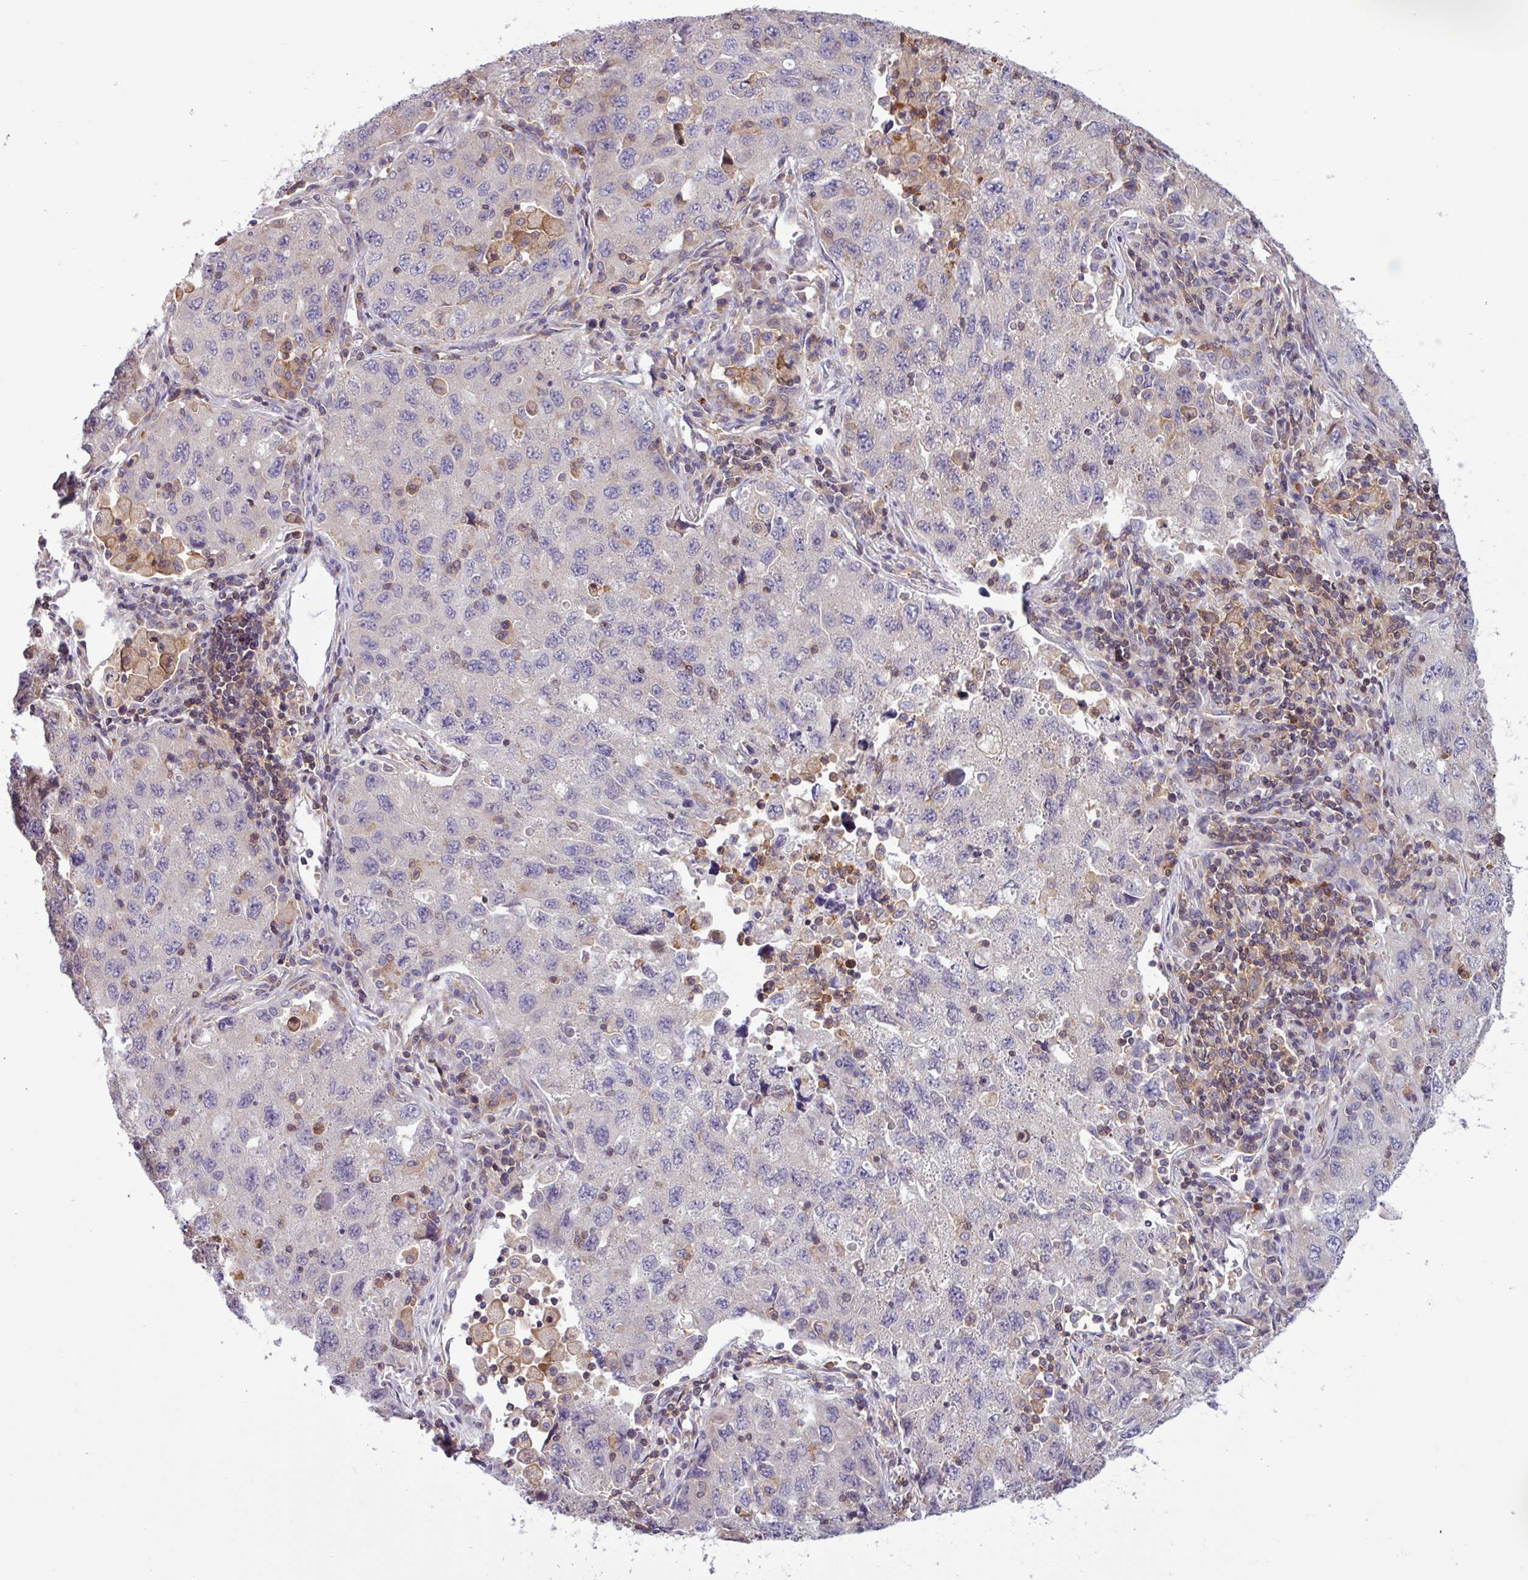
{"staining": {"intensity": "negative", "quantity": "none", "location": "none"}, "tissue": "lung cancer", "cell_type": "Tumor cells", "image_type": "cancer", "snomed": [{"axis": "morphology", "description": "Adenocarcinoma, NOS"}, {"axis": "topography", "description": "Lung"}], "caption": "Protein analysis of adenocarcinoma (lung) exhibits no significant expression in tumor cells.", "gene": "ACTR3", "patient": {"sex": "female", "age": 57}}